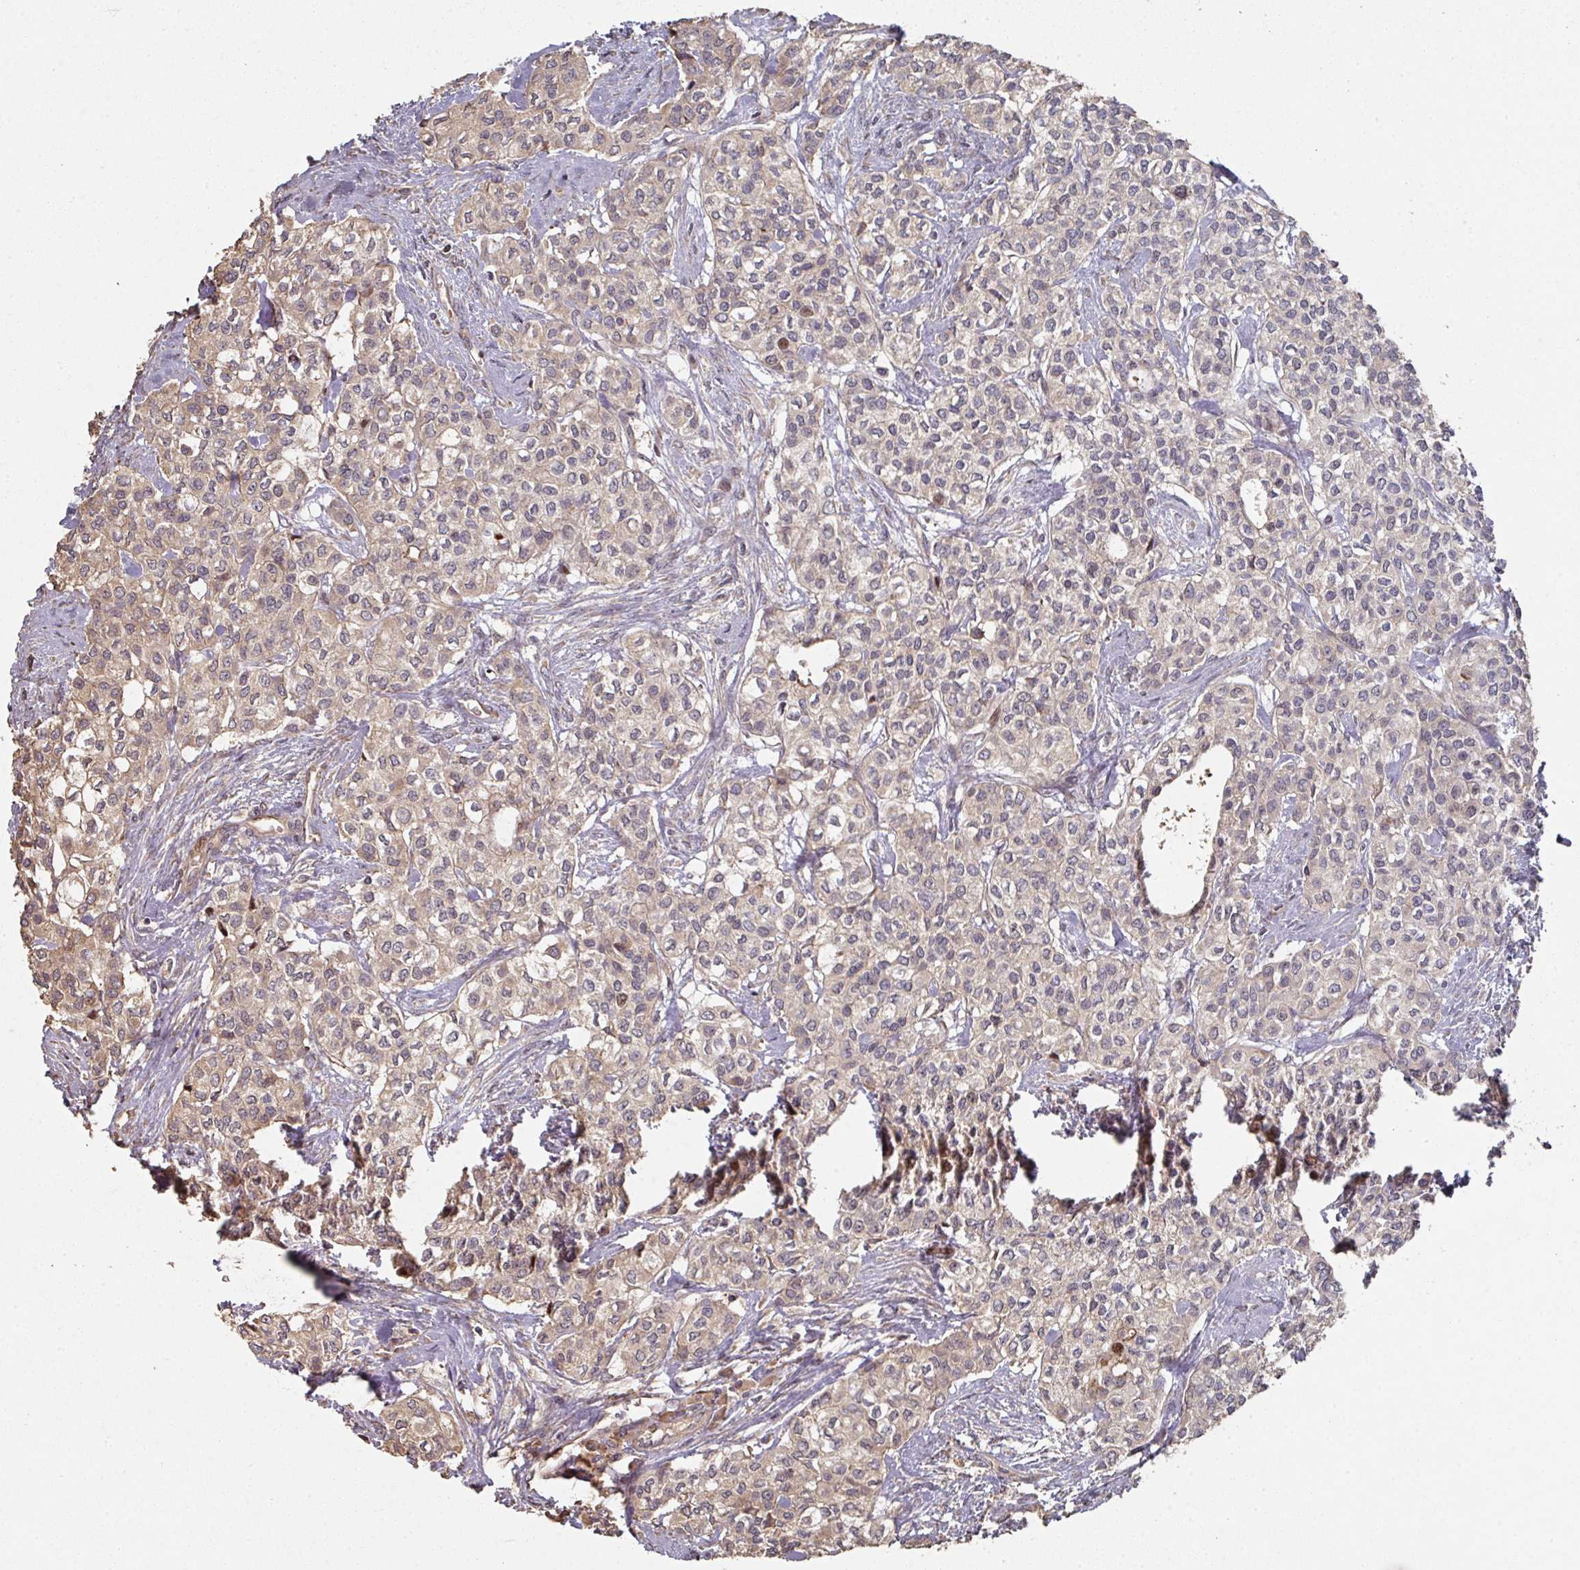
{"staining": {"intensity": "moderate", "quantity": "<25%", "location": "cytoplasmic/membranous"}, "tissue": "head and neck cancer", "cell_type": "Tumor cells", "image_type": "cancer", "snomed": [{"axis": "morphology", "description": "Adenocarcinoma, NOS"}, {"axis": "topography", "description": "Head-Neck"}], "caption": "There is low levels of moderate cytoplasmic/membranous expression in tumor cells of head and neck cancer, as demonstrated by immunohistochemical staining (brown color).", "gene": "CA7", "patient": {"sex": "male", "age": 81}}